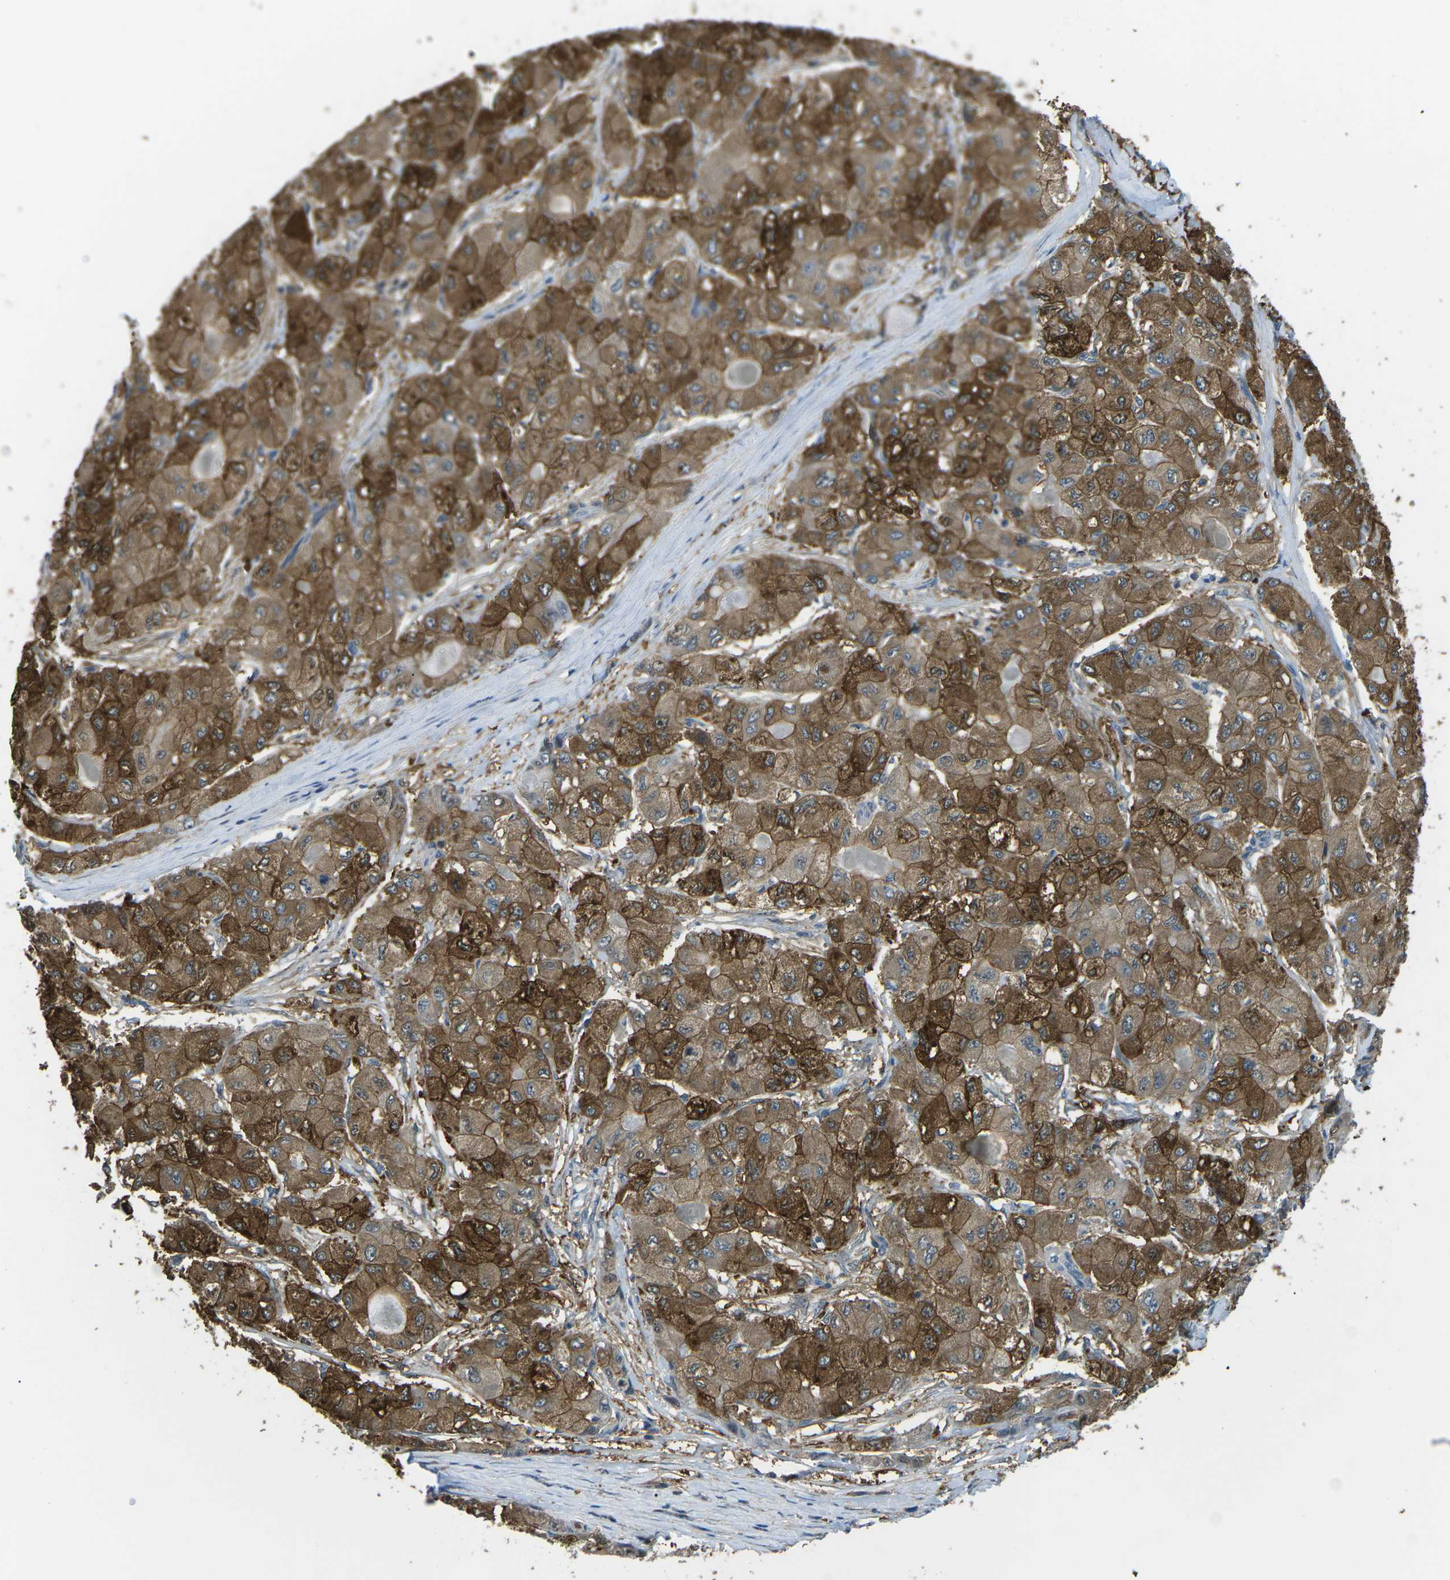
{"staining": {"intensity": "strong", "quantity": ">75%", "location": "cytoplasmic/membranous,nuclear"}, "tissue": "liver cancer", "cell_type": "Tumor cells", "image_type": "cancer", "snomed": [{"axis": "morphology", "description": "Carcinoma, Hepatocellular, NOS"}, {"axis": "topography", "description": "Liver"}], "caption": "IHC histopathology image of hepatocellular carcinoma (liver) stained for a protein (brown), which shows high levels of strong cytoplasmic/membranous and nuclear expression in approximately >75% of tumor cells.", "gene": "PIEZO2", "patient": {"sex": "male", "age": 80}}